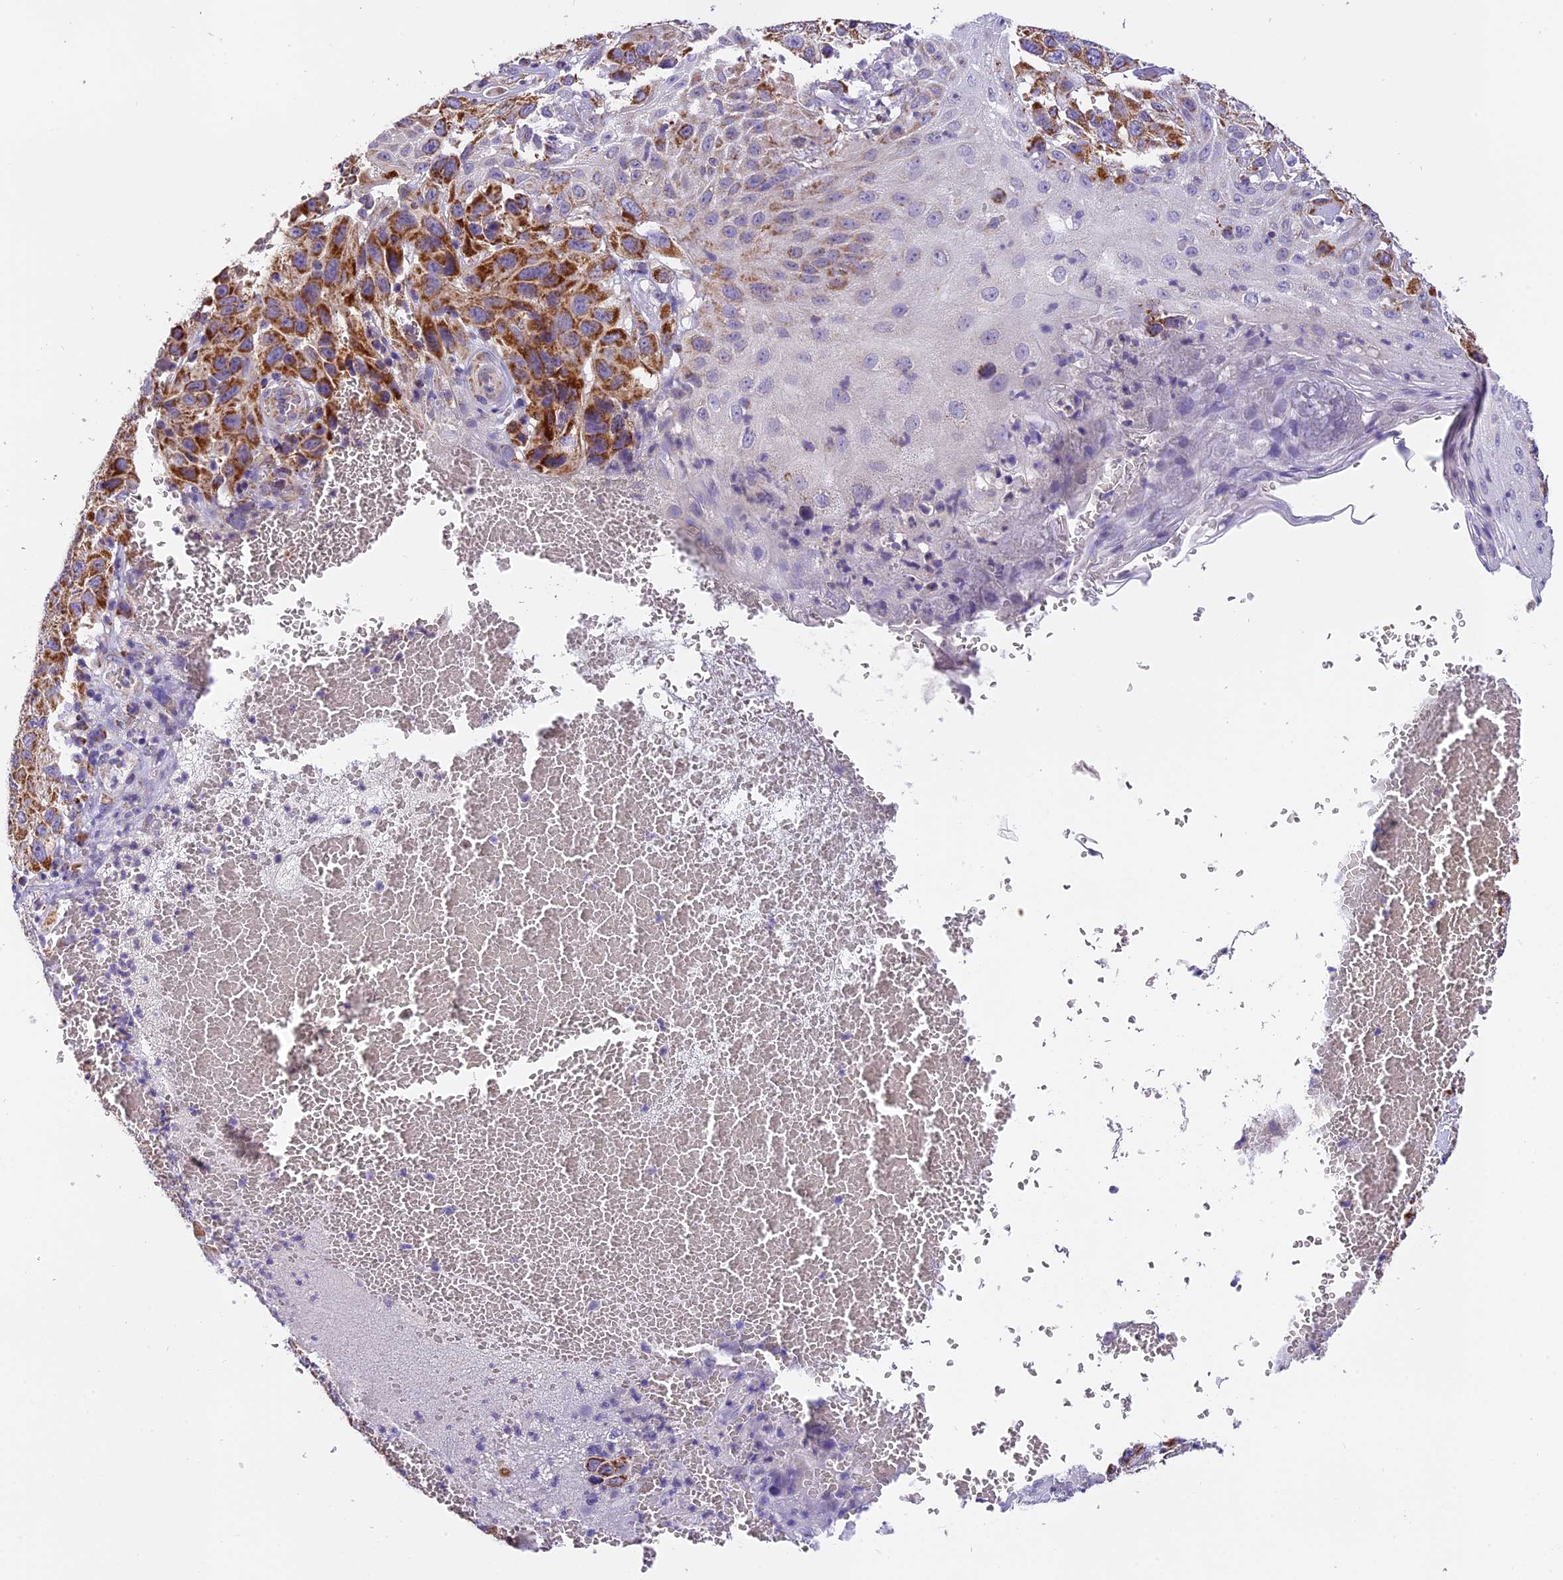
{"staining": {"intensity": "moderate", "quantity": ">75%", "location": "cytoplasmic/membranous"}, "tissue": "melanoma", "cell_type": "Tumor cells", "image_type": "cancer", "snomed": [{"axis": "morphology", "description": "Normal tissue, NOS"}, {"axis": "morphology", "description": "Malignant melanoma, NOS"}, {"axis": "topography", "description": "Skin"}], "caption": "Protein expression analysis of human malignant melanoma reveals moderate cytoplasmic/membranous staining in approximately >75% of tumor cells.", "gene": "MGME1", "patient": {"sex": "female", "age": 96}}